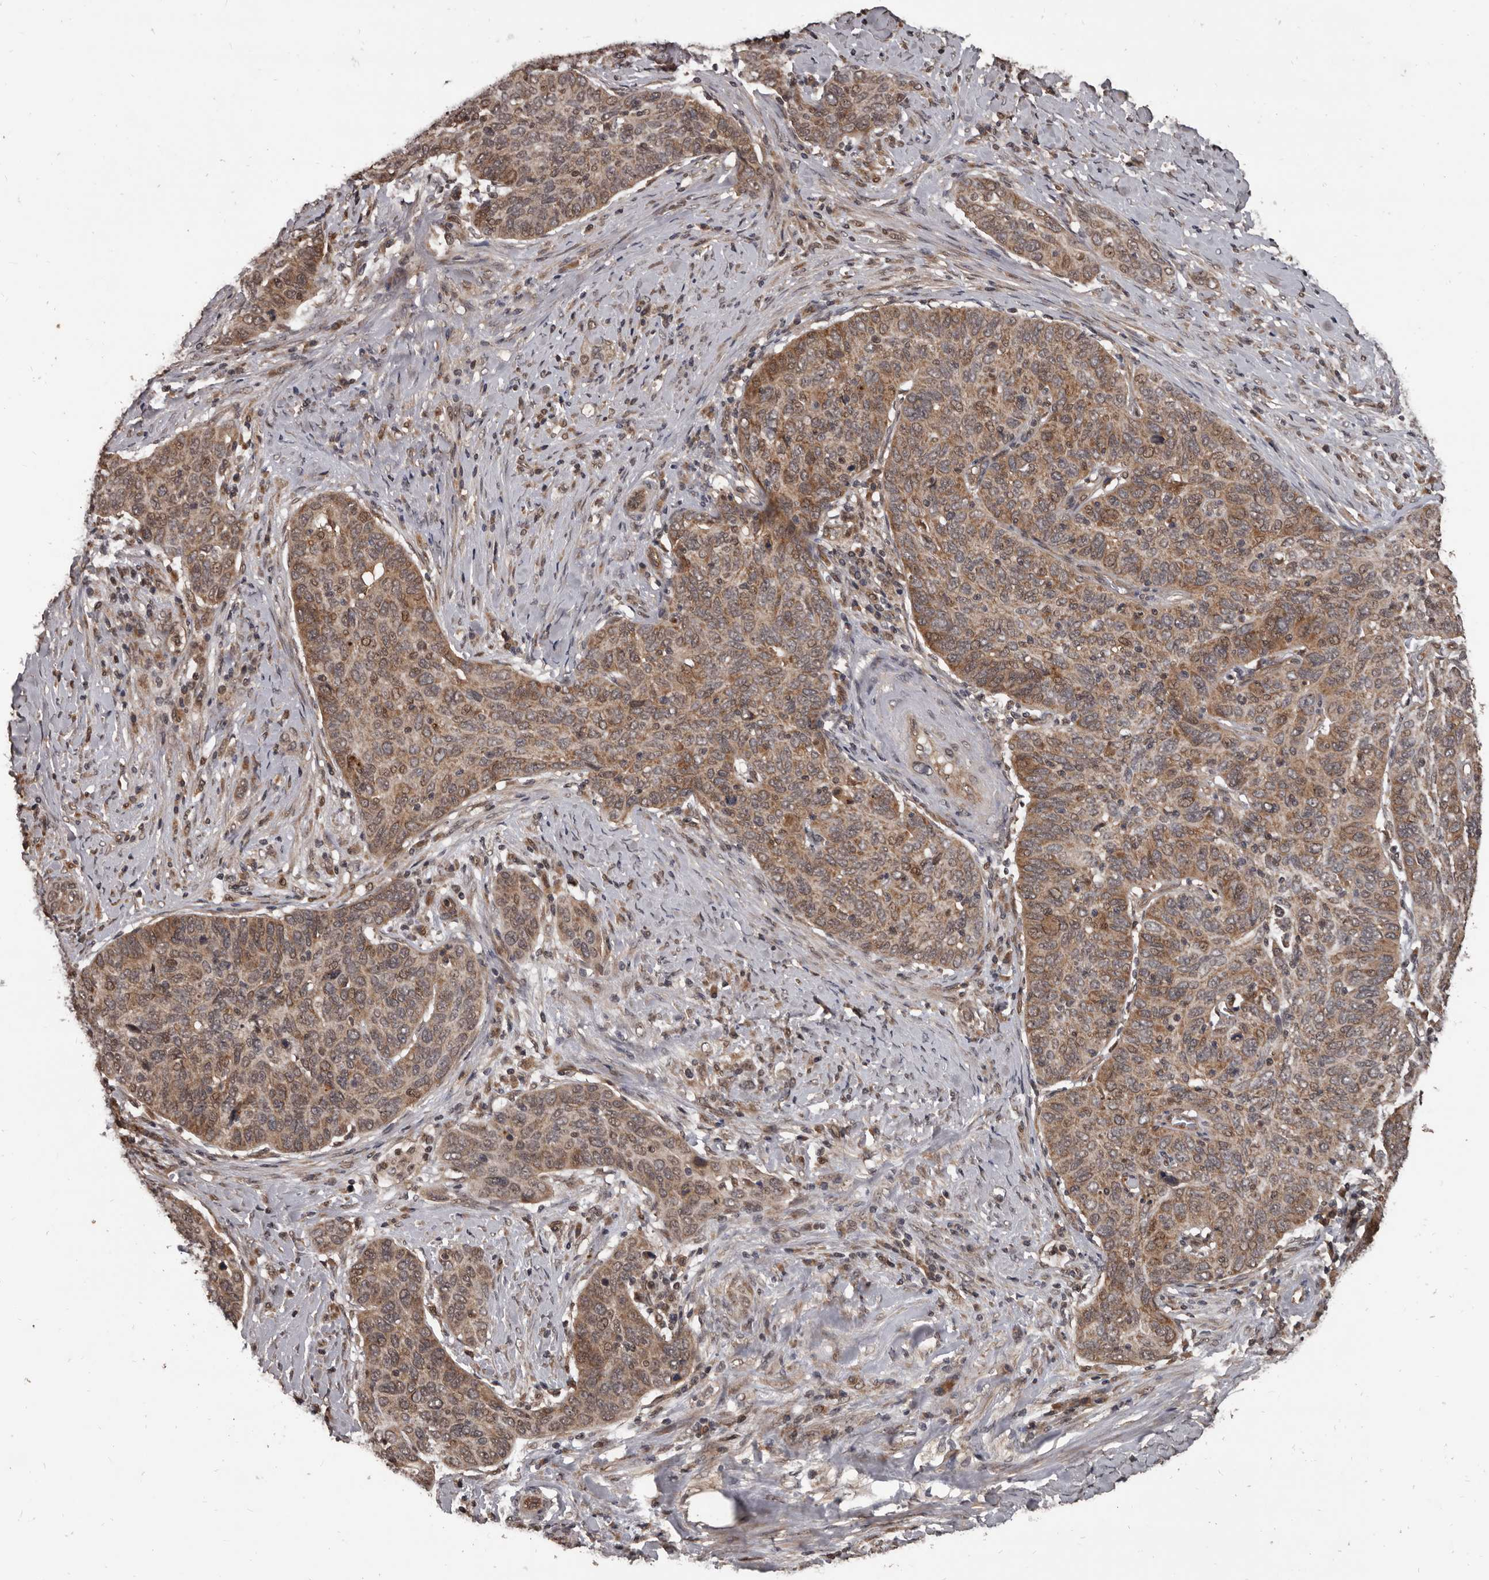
{"staining": {"intensity": "moderate", "quantity": ">75%", "location": "cytoplasmic/membranous,nuclear"}, "tissue": "cervical cancer", "cell_type": "Tumor cells", "image_type": "cancer", "snomed": [{"axis": "morphology", "description": "Squamous cell carcinoma, NOS"}, {"axis": "topography", "description": "Cervix"}], "caption": "IHC of human cervical cancer (squamous cell carcinoma) reveals medium levels of moderate cytoplasmic/membranous and nuclear expression in approximately >75% of tumor cells.", "gene": "AHR", "patient": {"sex": "female", "age": 60}}